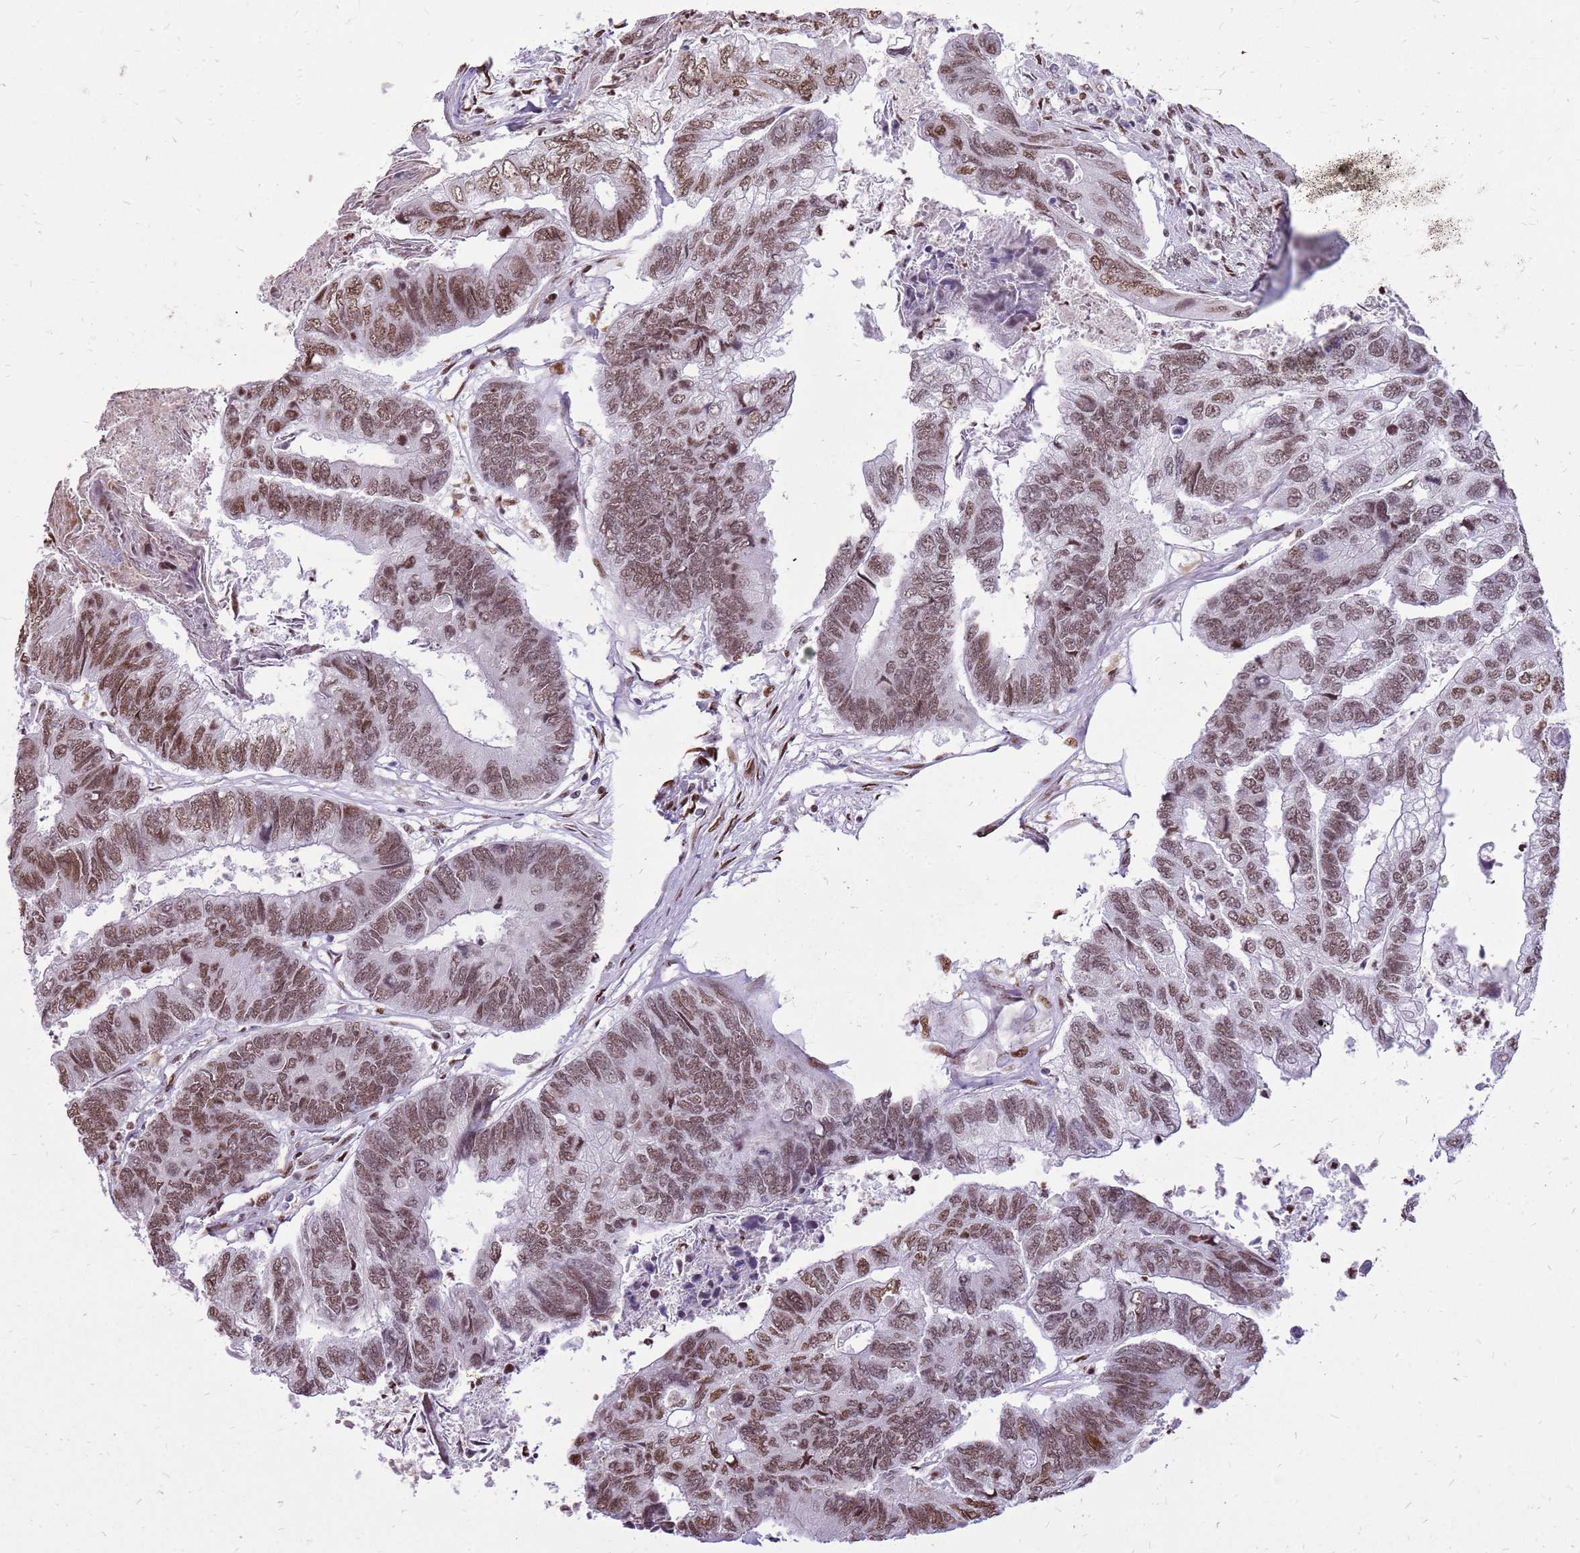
{"staining": {"intensity": "moderate", "quantity": ">75%", "location": "nuclear"}, "tissue": "colorectal cancer", "cell_type": "Tumor cells", "image_type": "cancer", "snomed": [{"axis": "morphology", "description": "Adenocarcinoma, NOS"}, {"axis": "topography", "description": "Colon"}], "caption": "Tumor cells show medium levels of moderate nuclear expression in approximately >75% of cells in colorectal cancer (adenocarcinoma).", "gene": "WASHC4", "patient": {"sex": "female", "age": 67}}